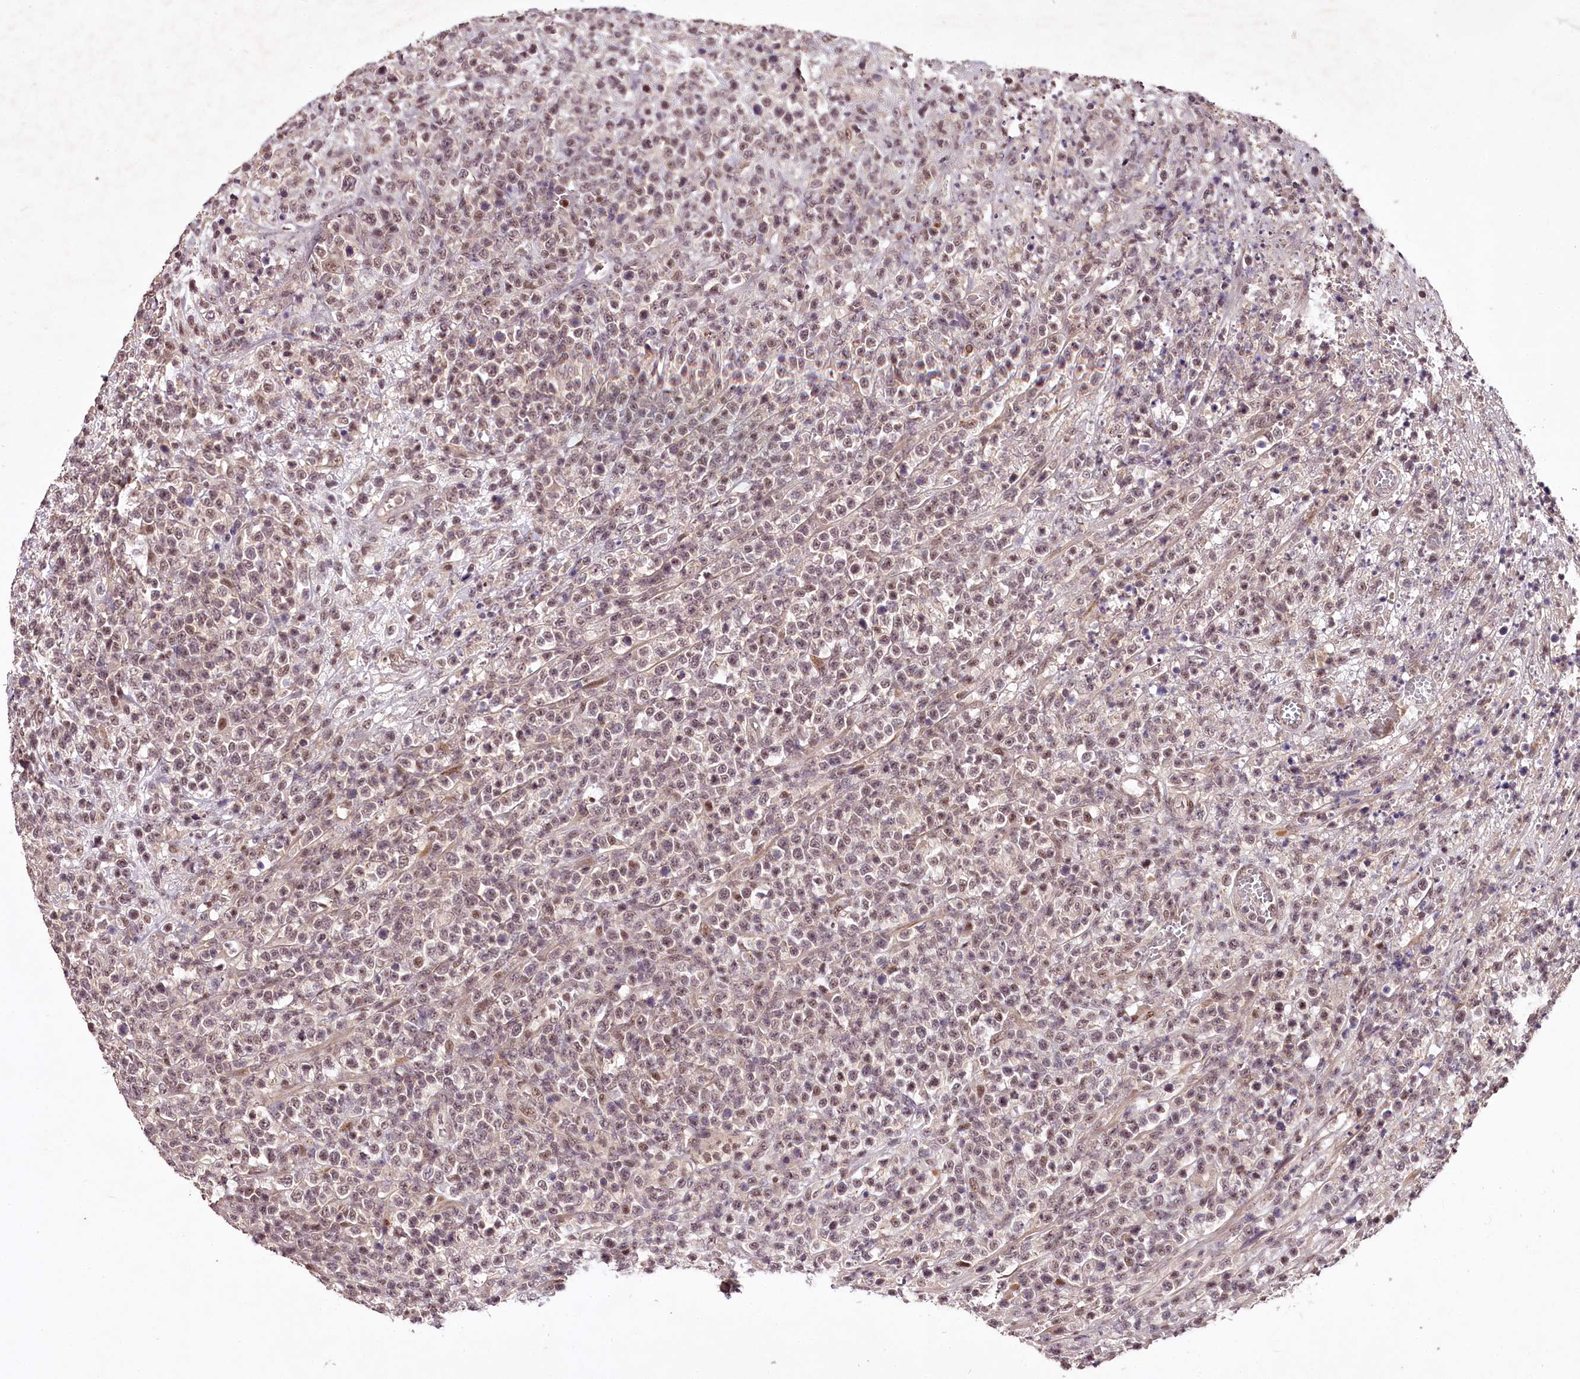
{"staining": {"intensity": "moderate", "quantity": "25%-75%", "location": "nuclear"}, "tissue": "lymphoma", "cell_type": "Tumor cells", "image_type": "cancer", "snomed": [{"axis": "morphology", "description": "Malignant lymphoma, non-Hodgkin's type, High grade"}, {"axis": "topography", "description": "Colon"}], "caption": "High-magnification brightfield microscopy of lymphoma stained with DAB (brown) and counterstained with hematoxylin (blue). tumor cells exhibit moderate nuclear staining is seen in approximately25%-75% of cells.", "gene": "MAML3", "patient": {"sex": "female", "age": 53}}